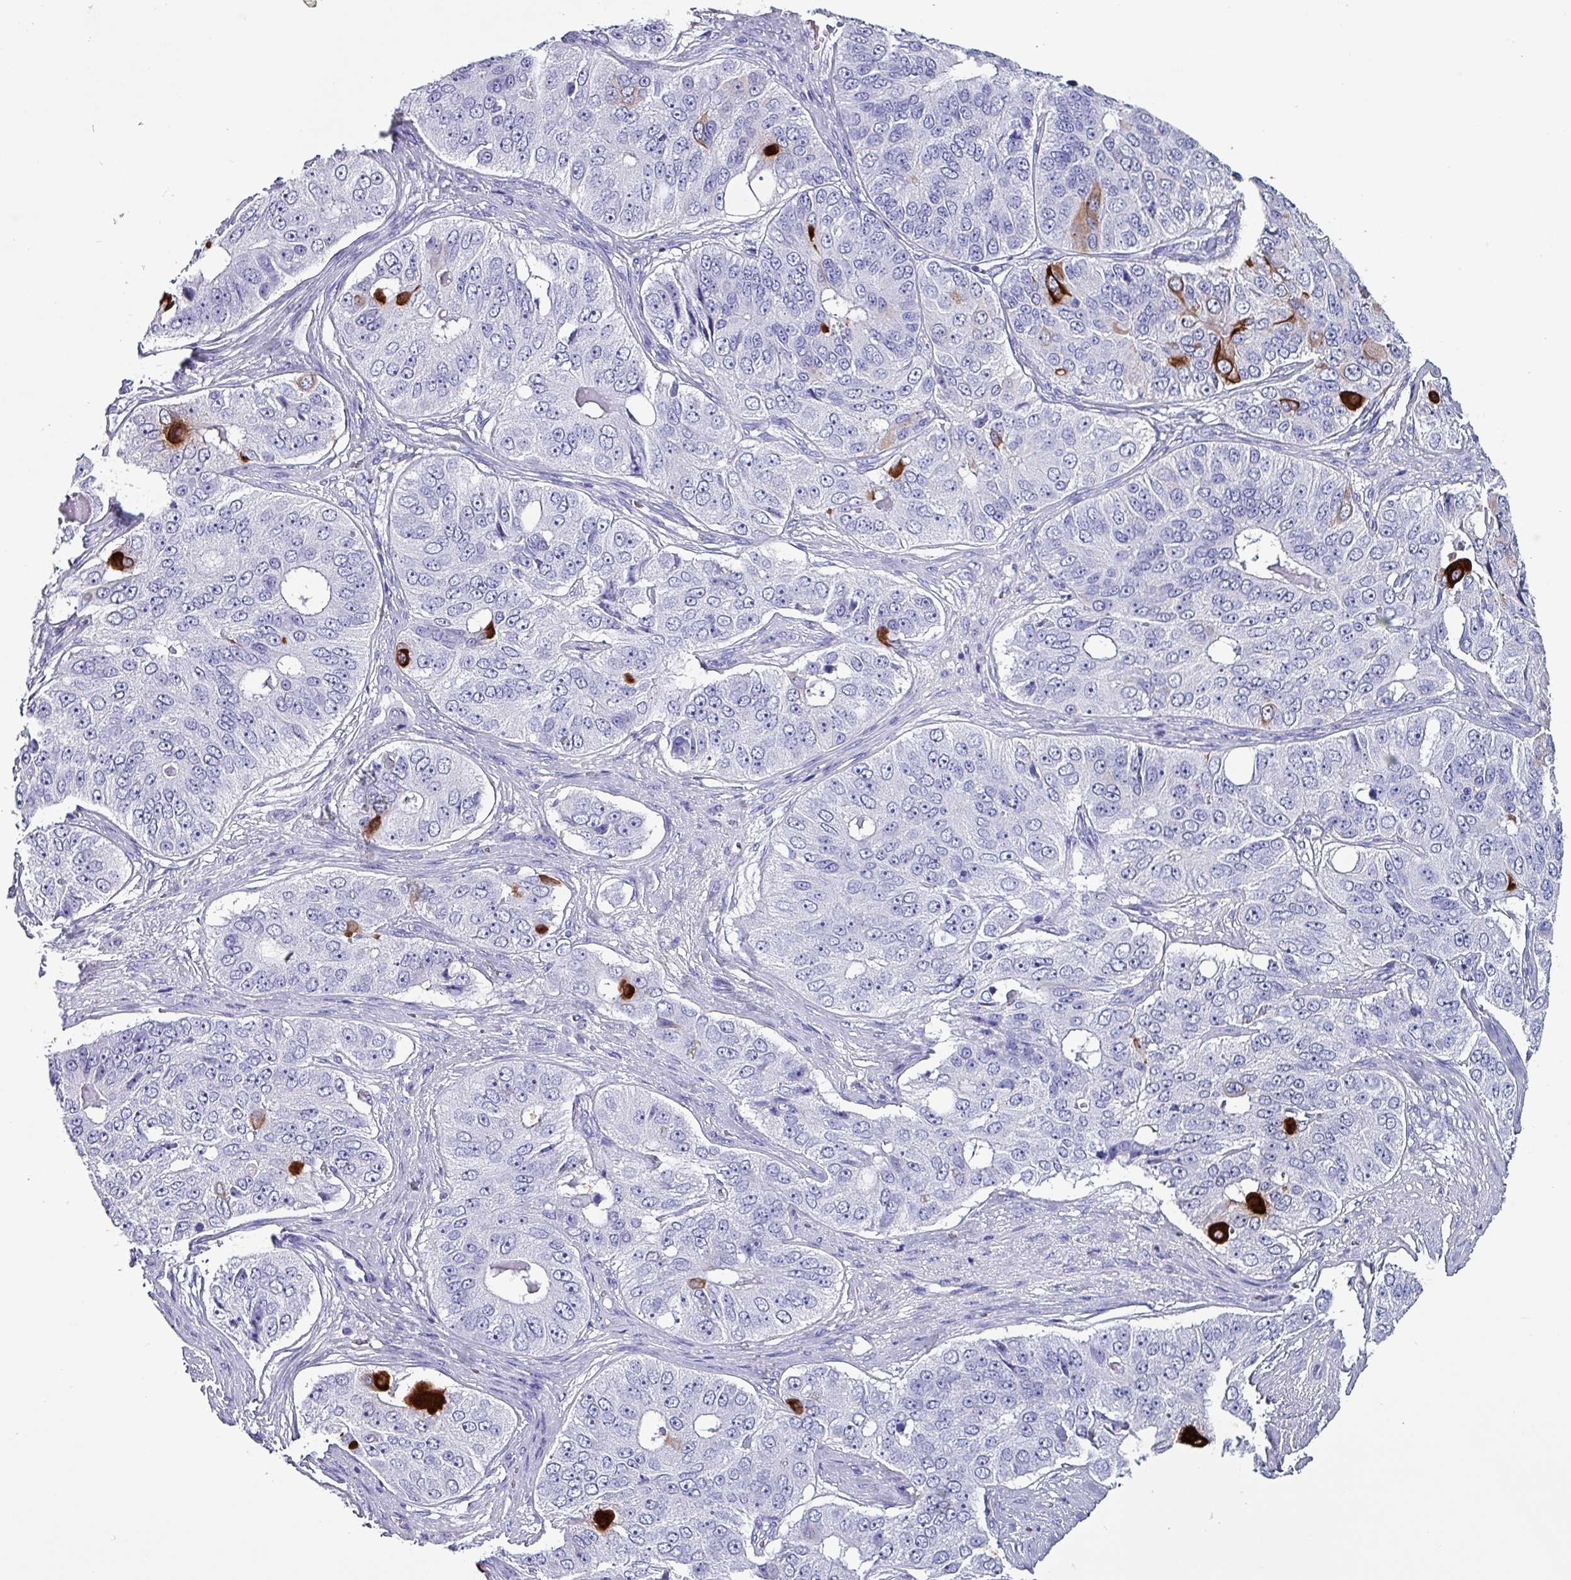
{"staining": {"intensity": "strong", "quantity": "<25%", "location": "cytoplasmic/membranous"}, "tissue": "ovarian cancer", "cell_type": "Tumor cells", "image_type": "cancer", "snomed": [{"axis": "morphology", "description": "Carcinoma, endometroid"}, {"axis": "topography", "description": "Ovary"}], "caption": "Immunohistochemistry photomicrograph of neoplastic tissue: ovarian cancer stained using immunohistochemistry exhibits medium levels of strong protein expression localized specifically in the cytoplasmic/membranous of tumor cells, appearing as a cytoplasmic/membranous brown color.", "gene": "KRT6C", "patient": {"sex": "female", "age": 51}}